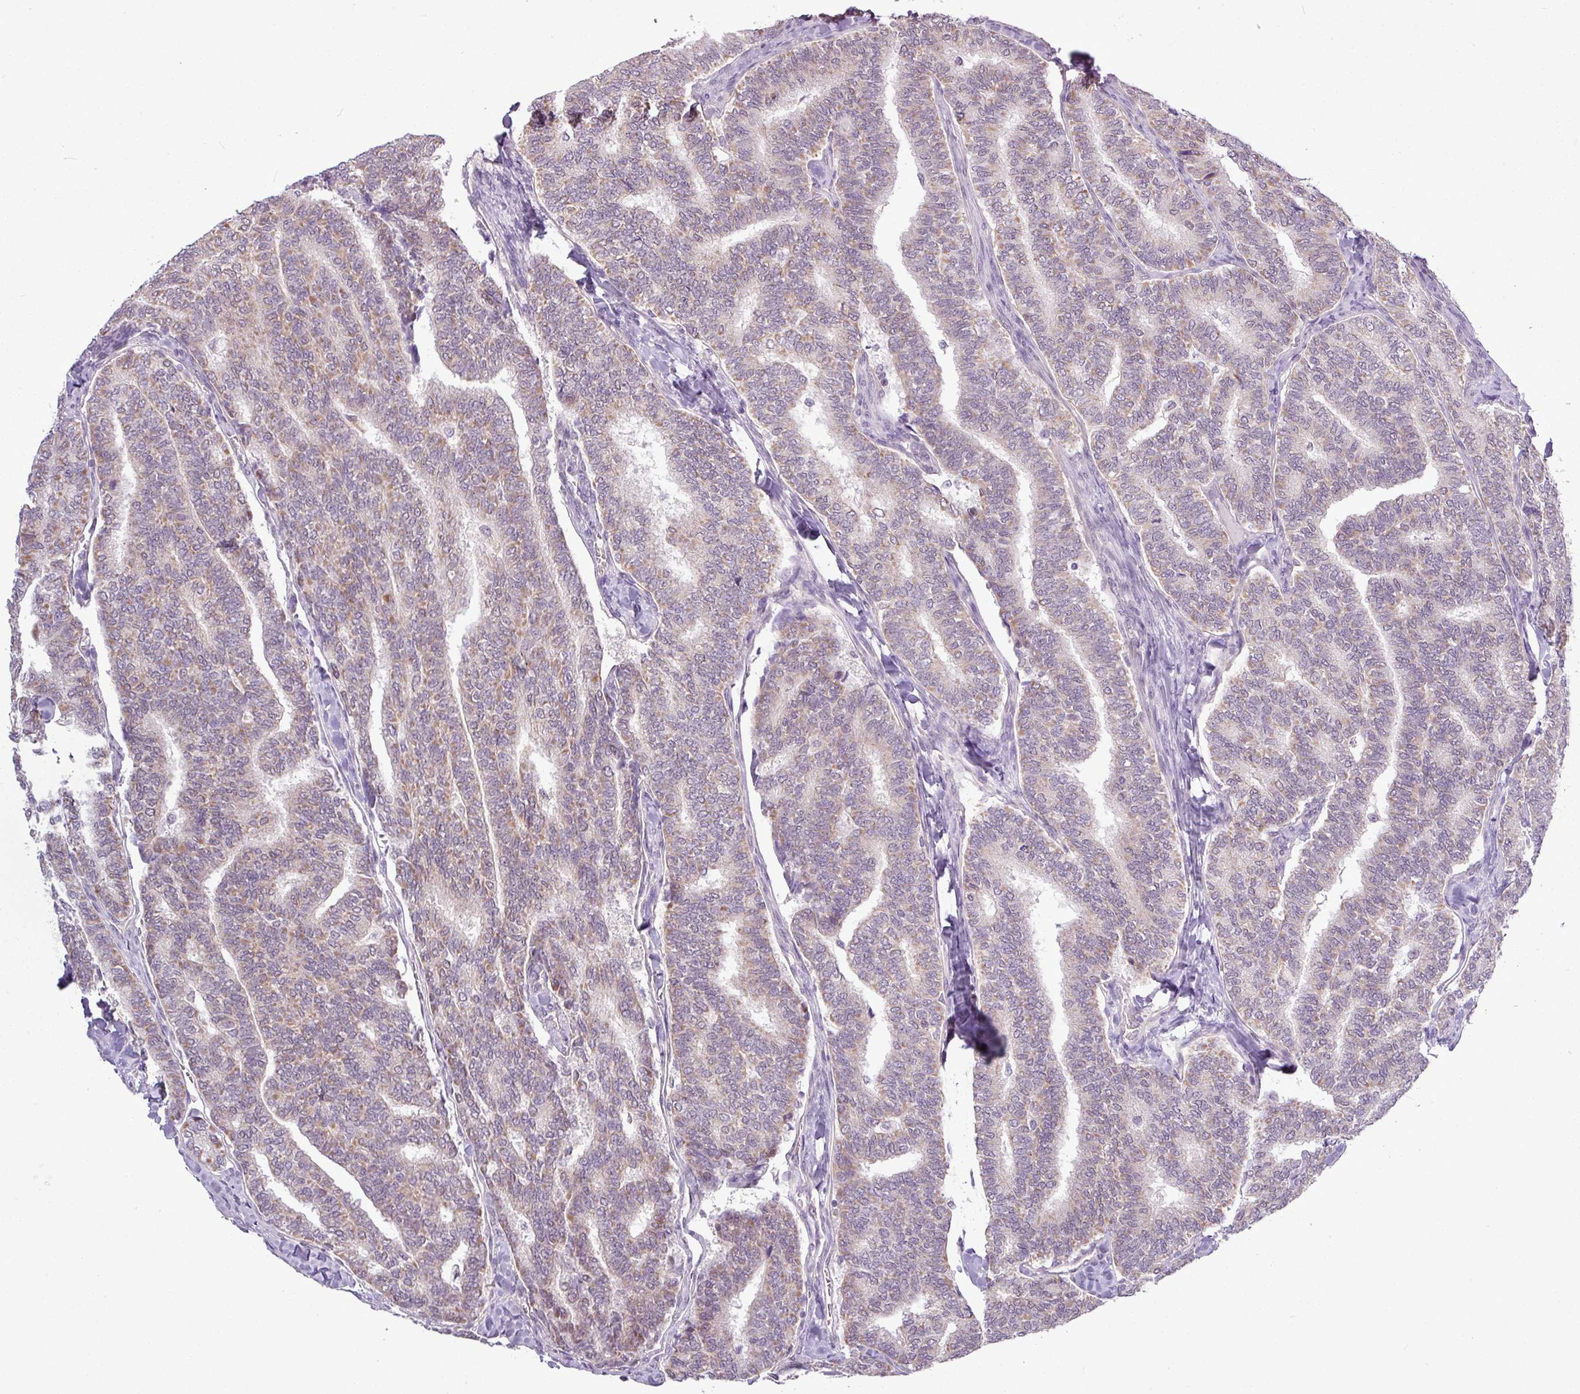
{"staining": {"intensity": "weak", "quantity": ">75%", "location": "cytoplasmic/membranous"}, "tissue": "thyroid cancer", "cell_type": "Tumor cells", "image_type": "cancer", "snomed": [{"axis": "morphology", "description": "Papillary adenocarcinoma, NOS"}, {"axis": "topography", "description": "Thyroid gland"}], "caption": "An immunohistochemistry (IHC) histopathology image of neoplastic tissue is shown. Protein staining in brown labels weak cytoplasmic/membranous positivity in thyroid papillary adenocarcinoma within tumor cells. (Stains: DAB (3,3'-diaminobenzidine) in brown, nuclei in blue, Microscopy: brightfield microscopy at high magnification).", "gene": "ZNF217", "patient": {"sex": "female", "age": 35}}